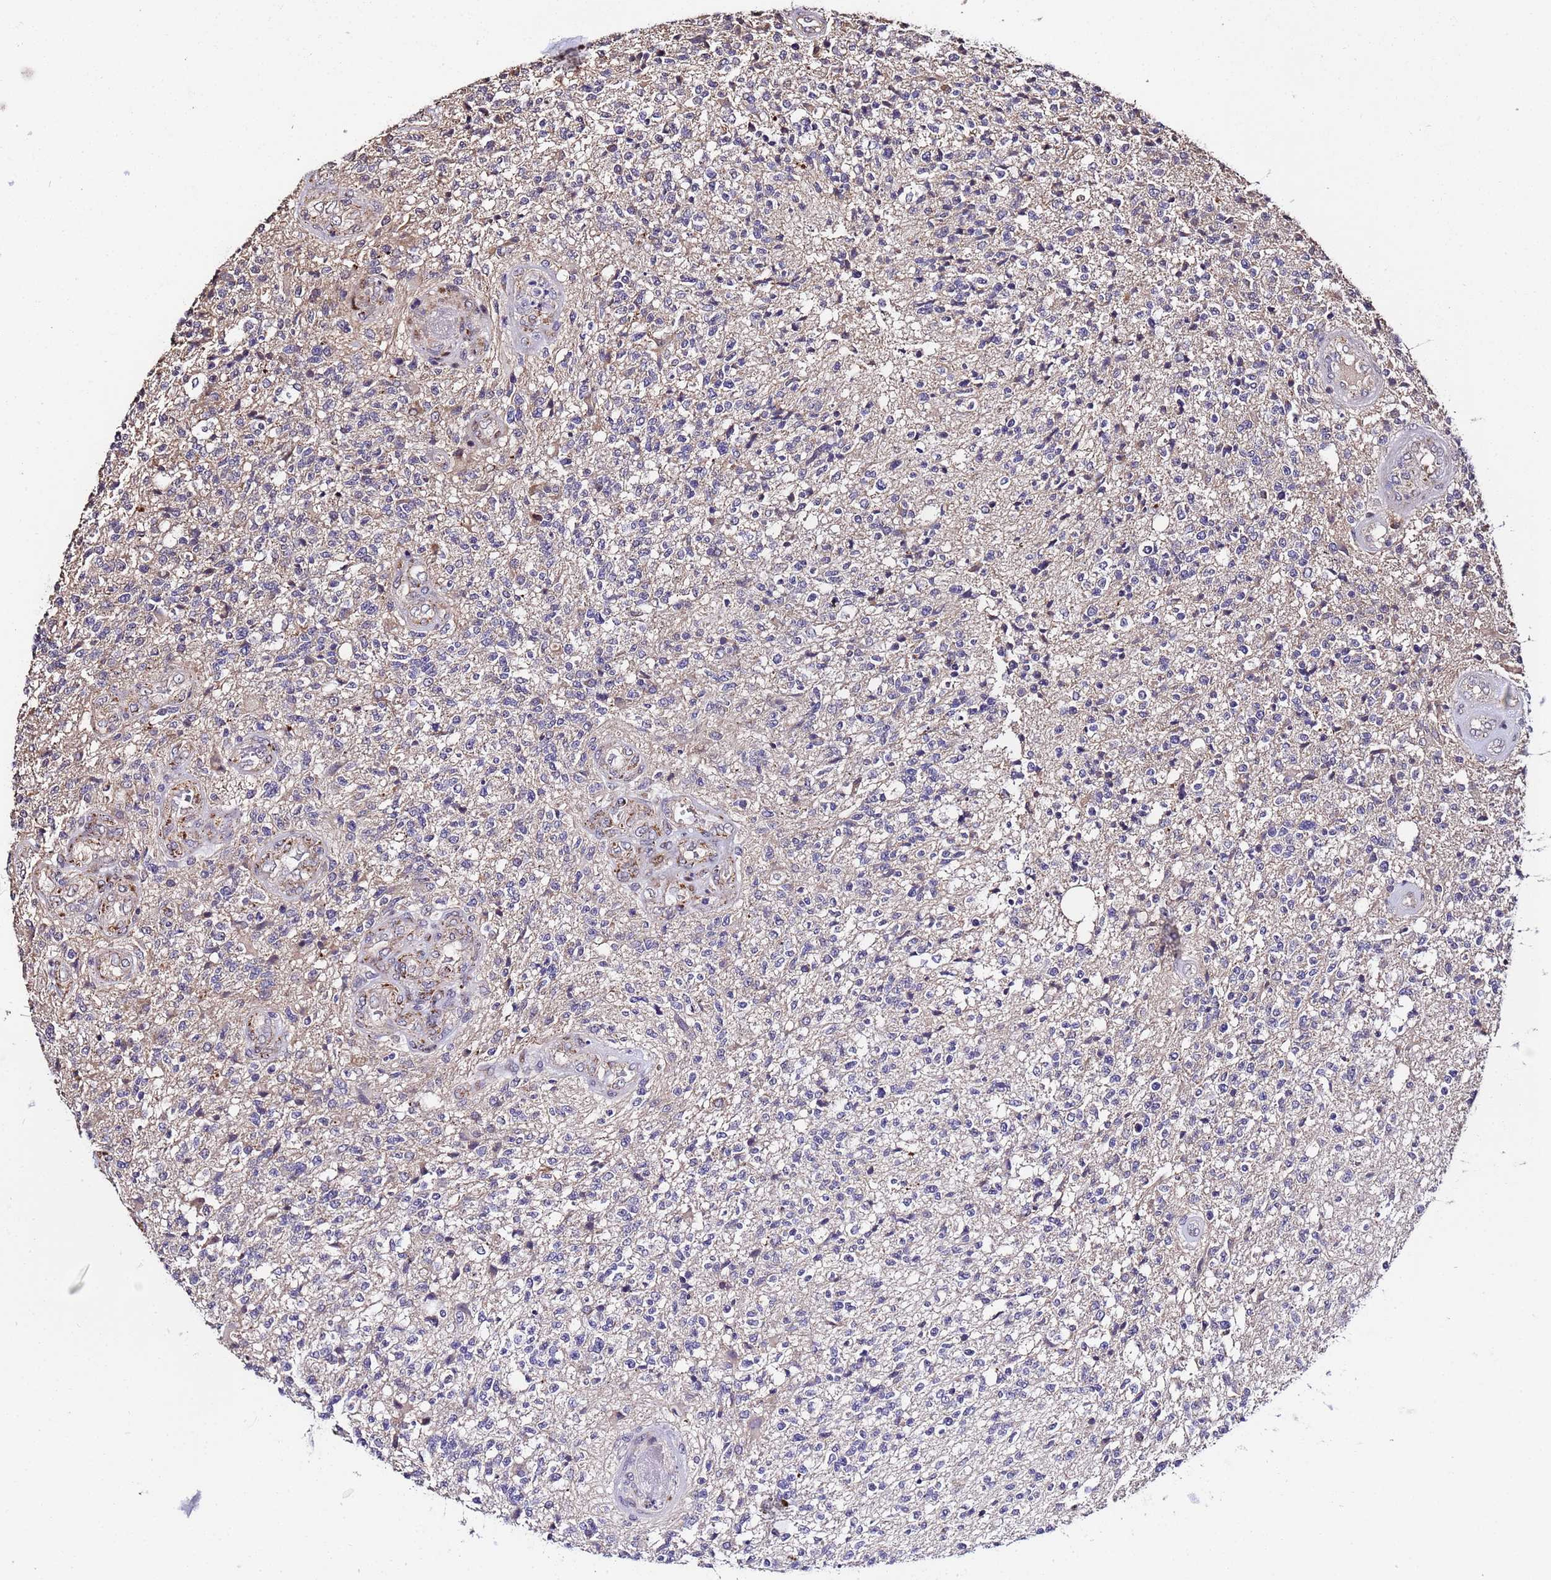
{"staining": {"intensity": "negative", "quantity": "none", "location": "none"}, "tissue": "glioma", "cell_type": "Tumor cells", "image_type": "cancer", "snomed": [{"axis": "morphology", "description": "Glioma, malignant, High grade"}, {"axis": "topography", "description": "Brain"}], "caption": "This is a photomicrograph of immunohistochemistry staining of glioma, which shows no staining in tumor cells.", "gene": "WNK4", "patient": {"sex": "male", "age": 56}}